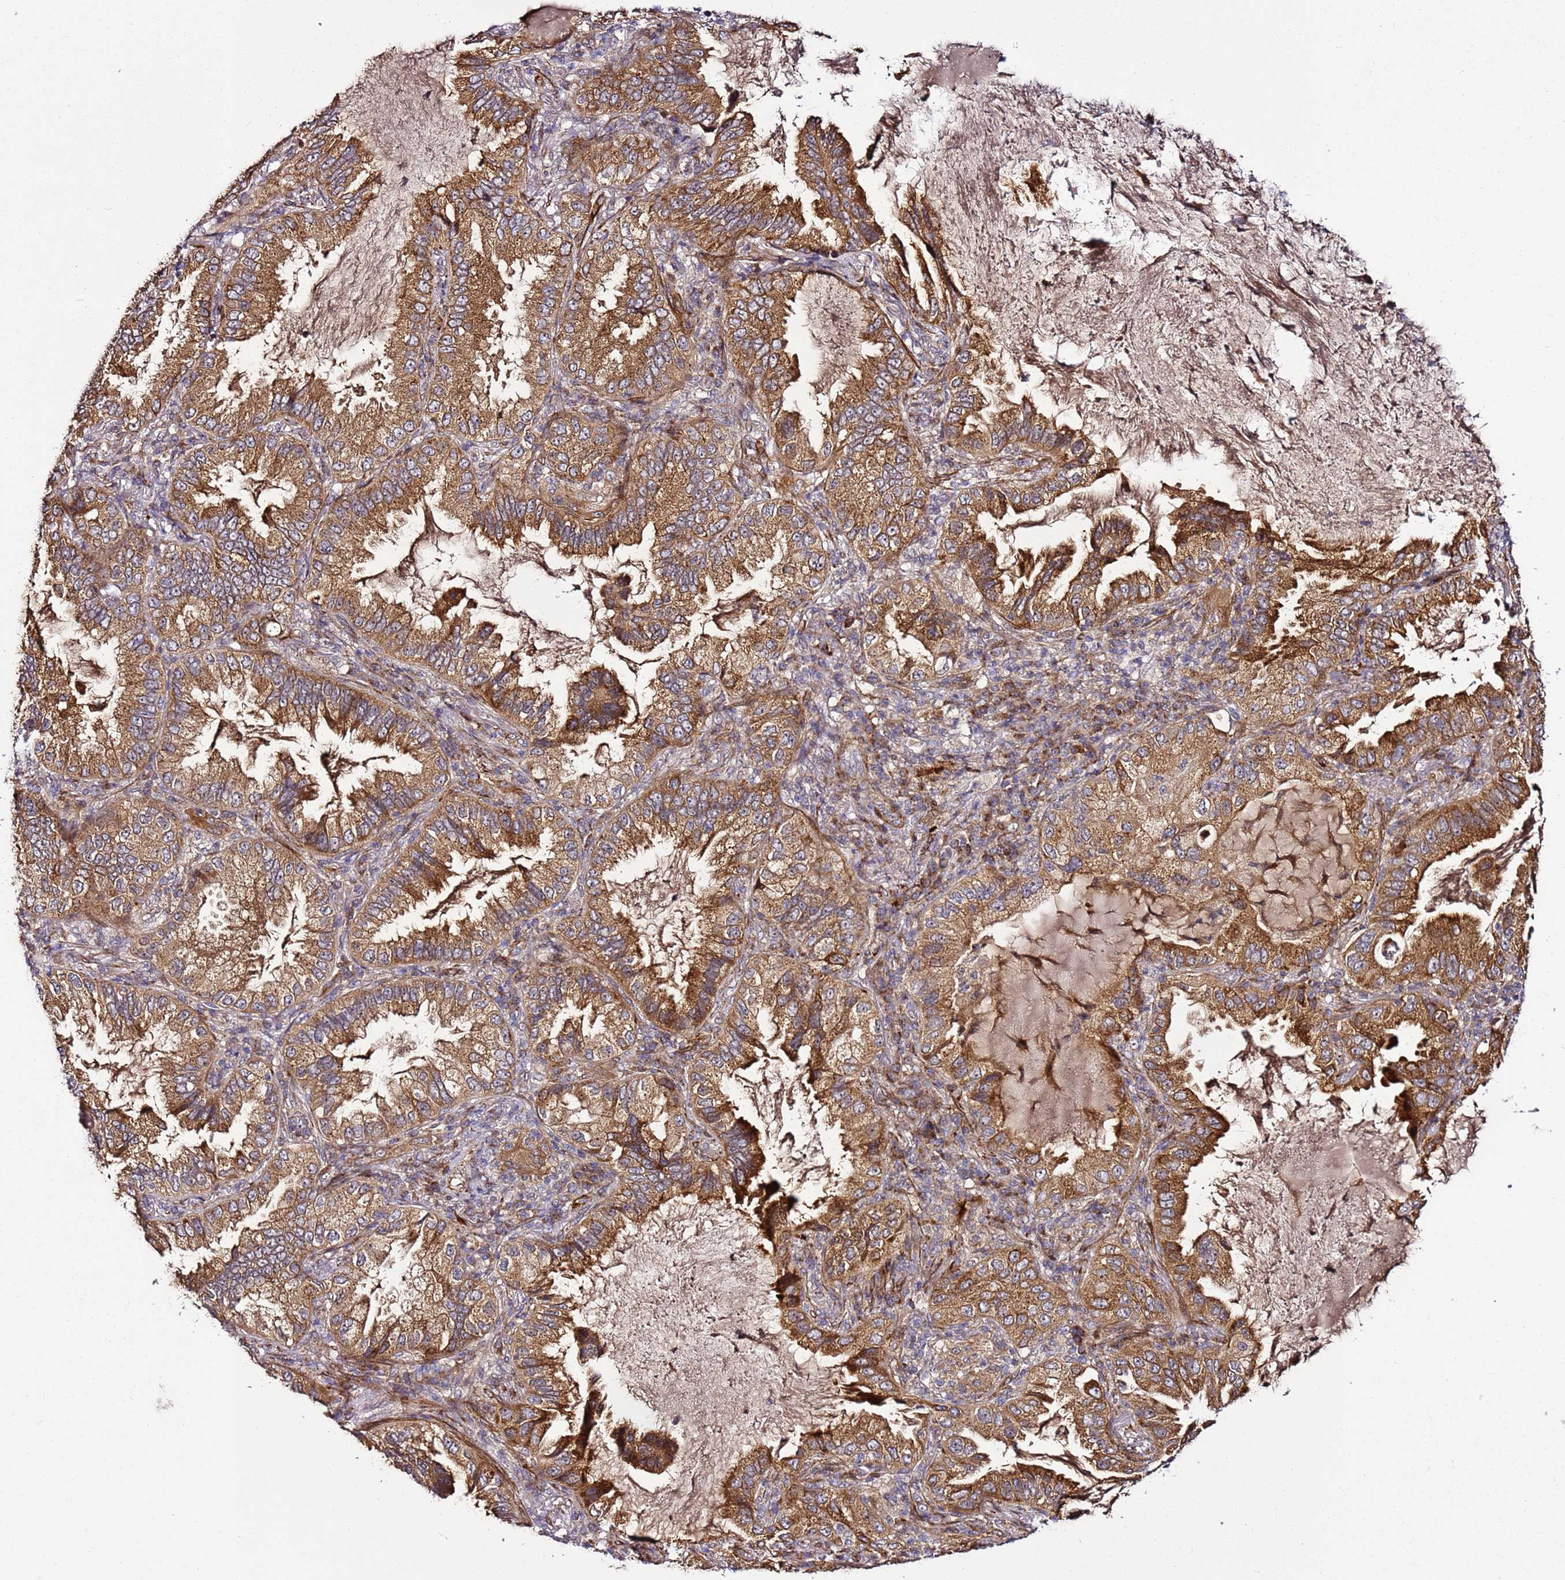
{"staining": {"intensity": "strong", "quantity": ">75%", "location": "cytoplasmic/membranous"}, "tissue": "lung cancer", "cell_type": "Tumor cells", "image_type": "cancer", "snomed": [{"axis": "morphology", "description": "Adenocarcinoma, NOS"}, {"axis": "topography", "description": "Lung"}], "caption": "A brown stain labels strong cytoplasmic/membranous positivity of a protein in human lung adenocarcinoma tumor cells.", "gene": "PVRIG", "patient": {"sex": "female", "age": 69}}